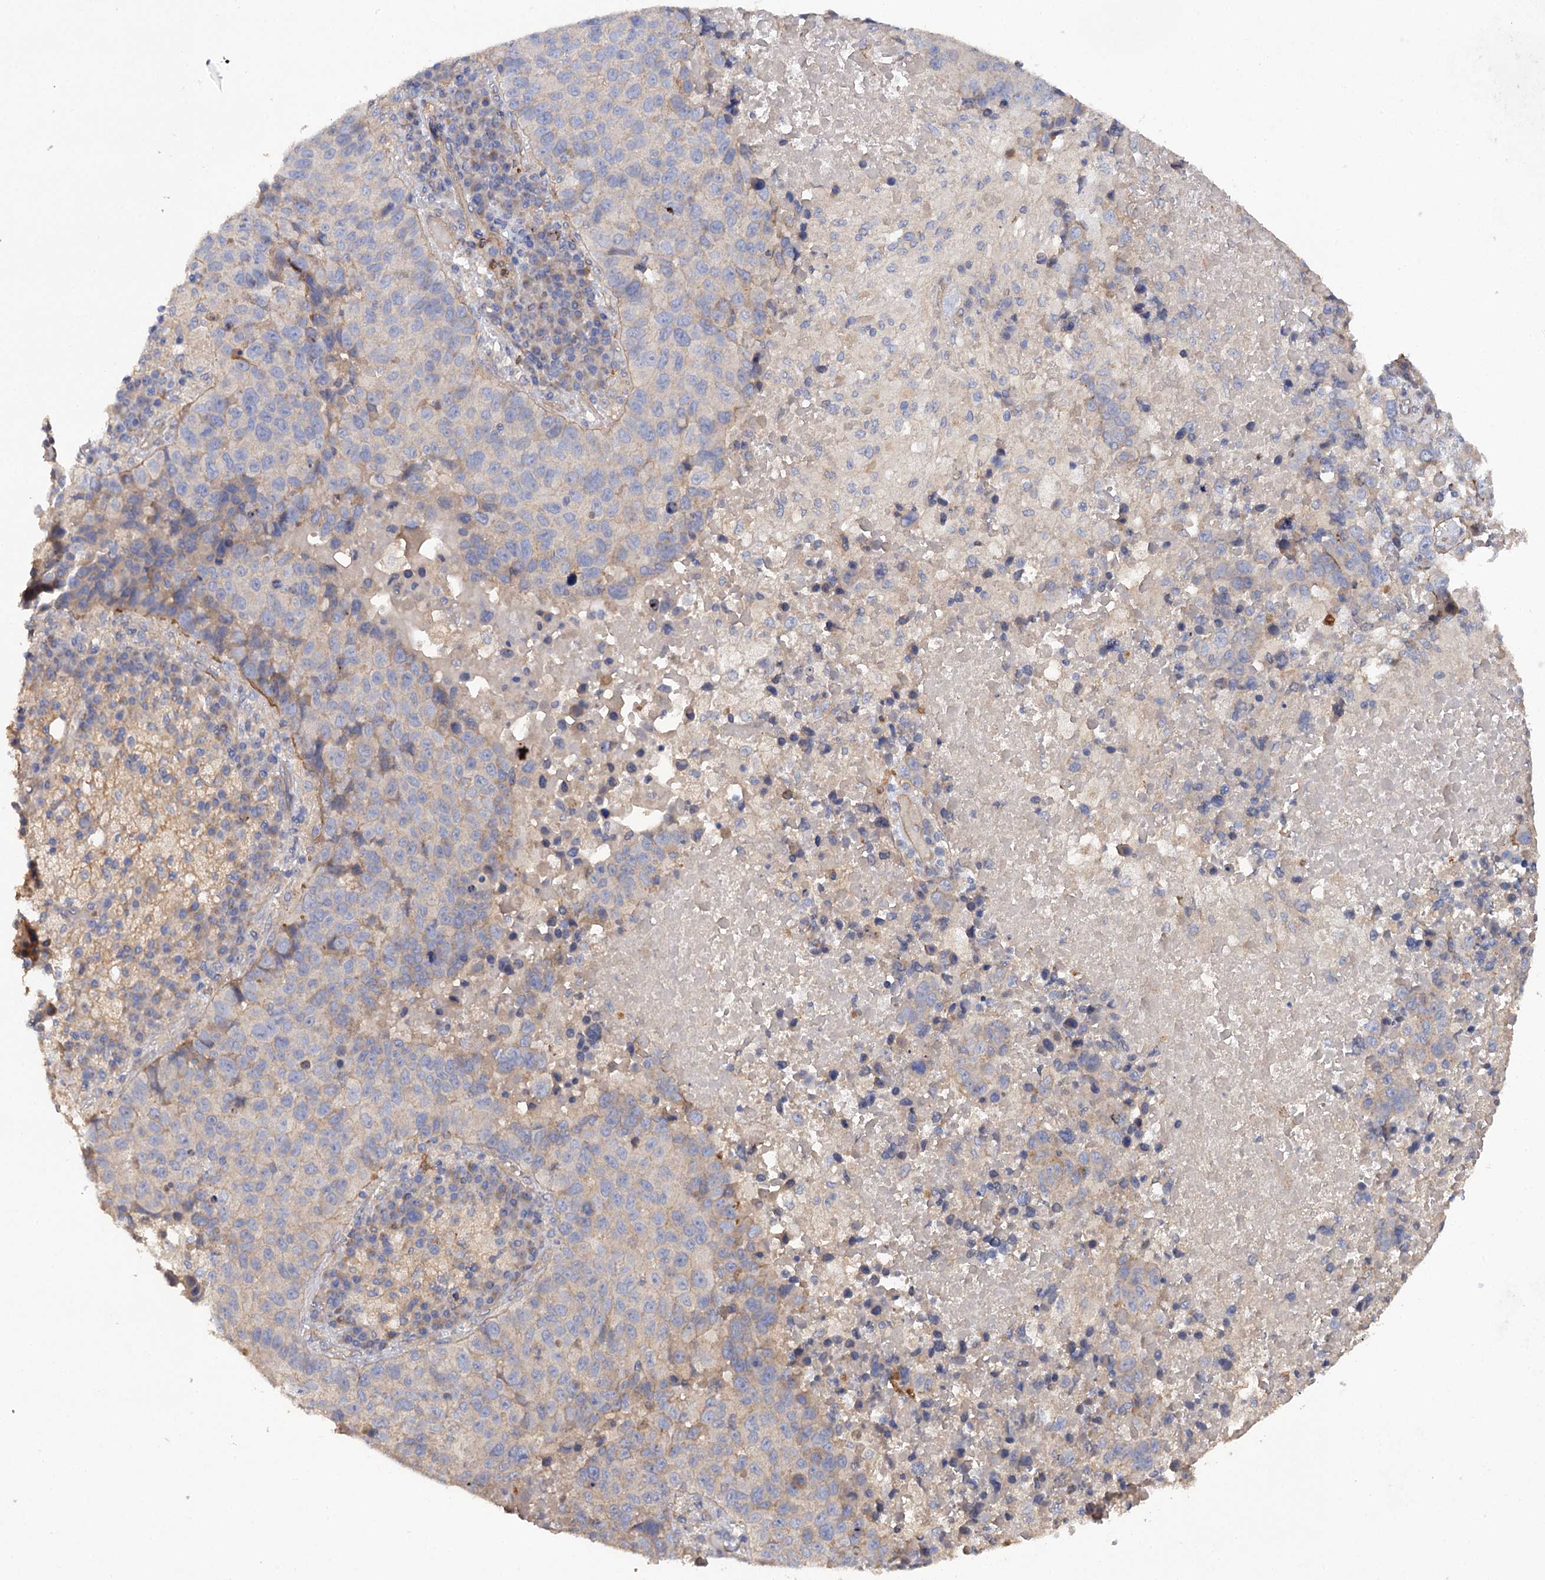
{"staining": {"intensity": "negative", "quantity": "none", "location": "none"}, "tissue": "lung cancer", "cell_type": "Tumor cells", "image_type": "cancer", "snomed": [{"axis": "morphology", "description": "Squamous cell carcinoma, NOS"}, {"axis": "topography", "description": "Lung"}], "caption": "Immunohistochemistry image of neoplastic tissue: squamous cell carcinoma (lung) stained with DAB exhibits no significant protein expression in tumor cells.", "gene": "CSAD", "patient": {"sex": "male", "age": 73}}